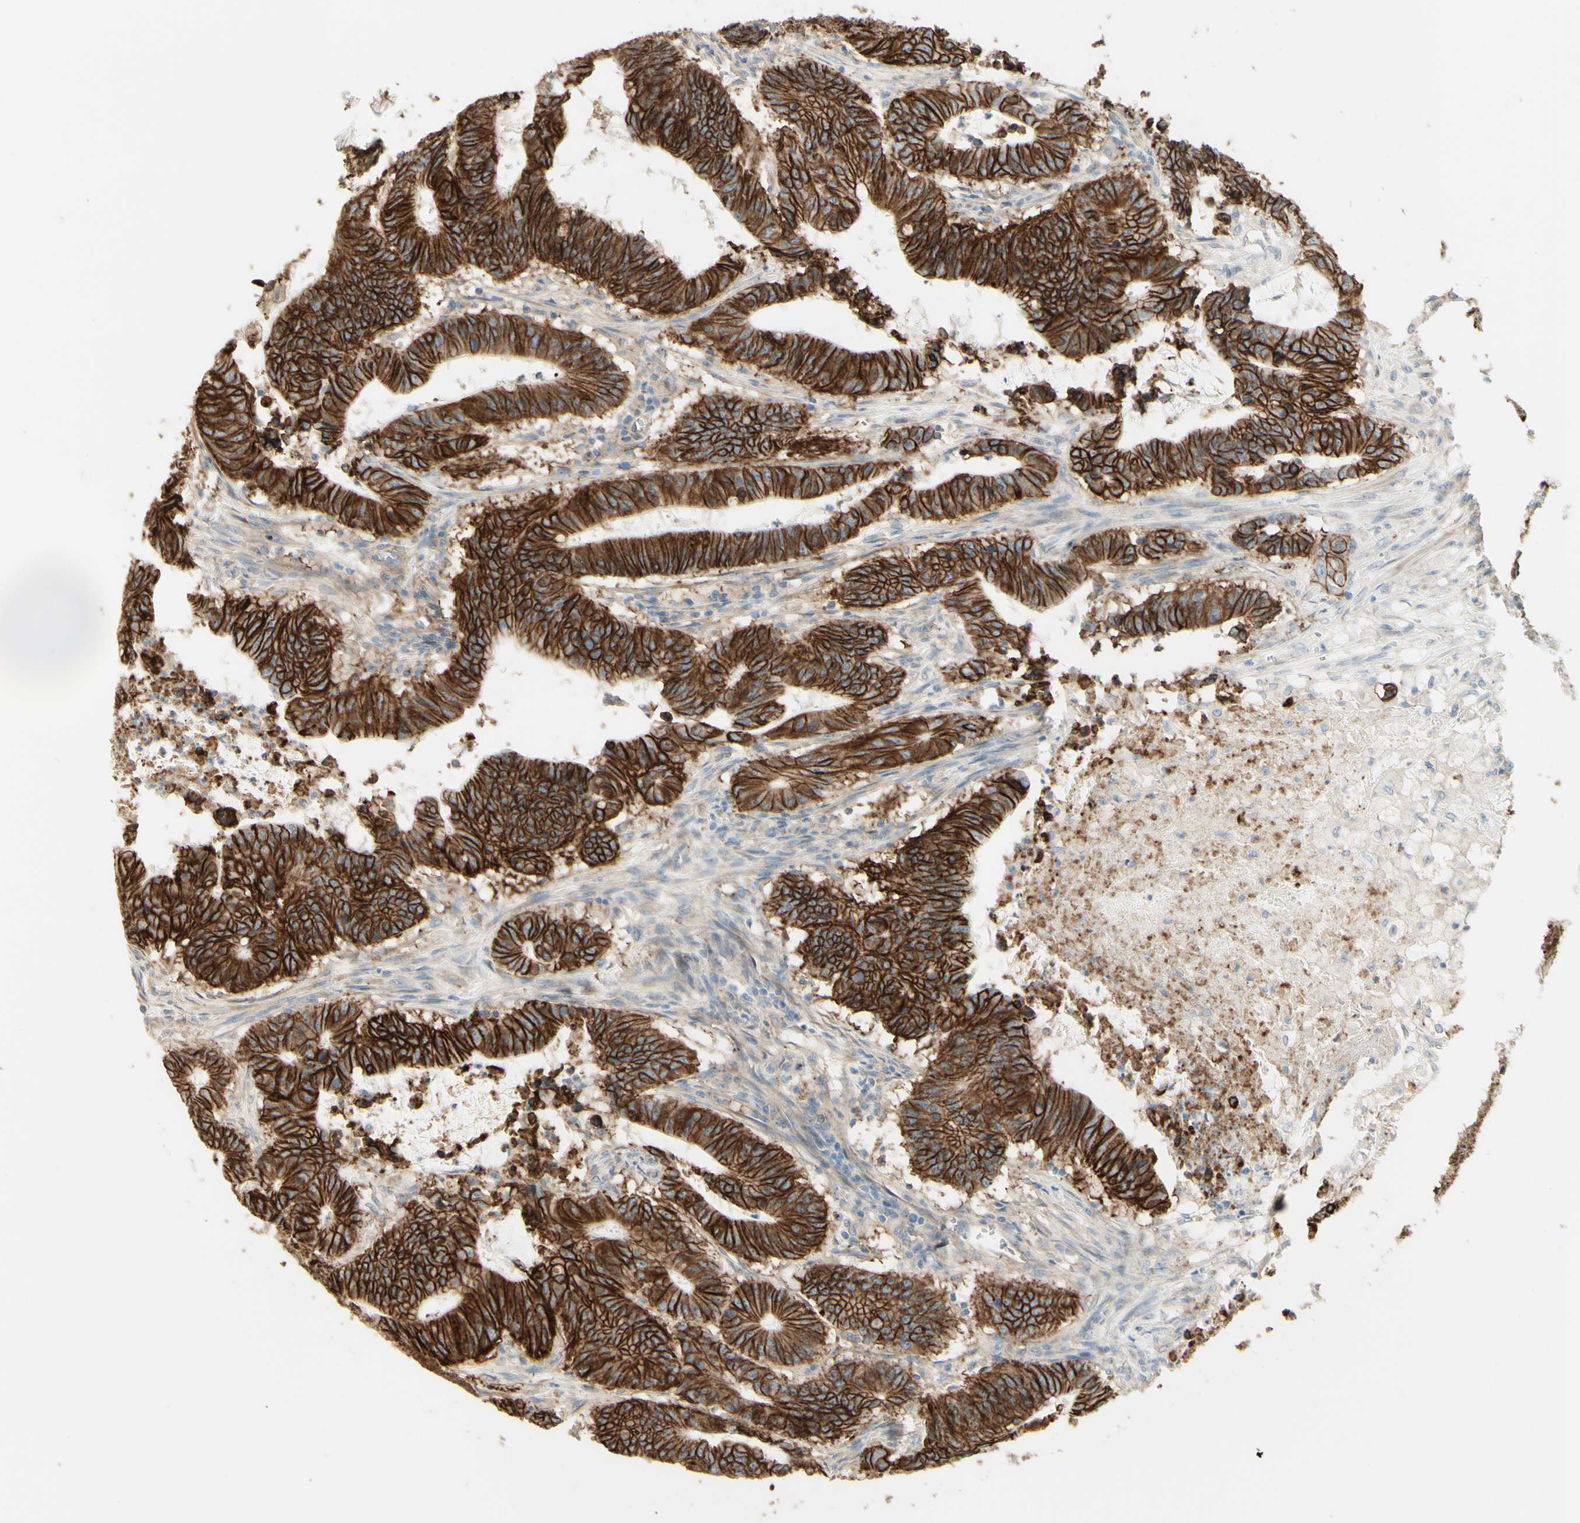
{"staining": {"intensity": "strong", "quantity": ">75%", "location": "cytoplasmic/membranous"}, "tissue": "colorectal cancer", "cell_type": "Tumor cells", "image_type": "cancer", "snomed": [{"axis": "morphology", "description": "Adenocarcinoma, NOS"}, {"axis": "topography", "description": "Colon"}], "caption": "Colorectal adenocarcinoma stained for a protein demonstrates strong cytoplasmic/membranous positivity in tumor cells.", "gene": "RNF149", "patient": {"sex": "male", "age": 45}}